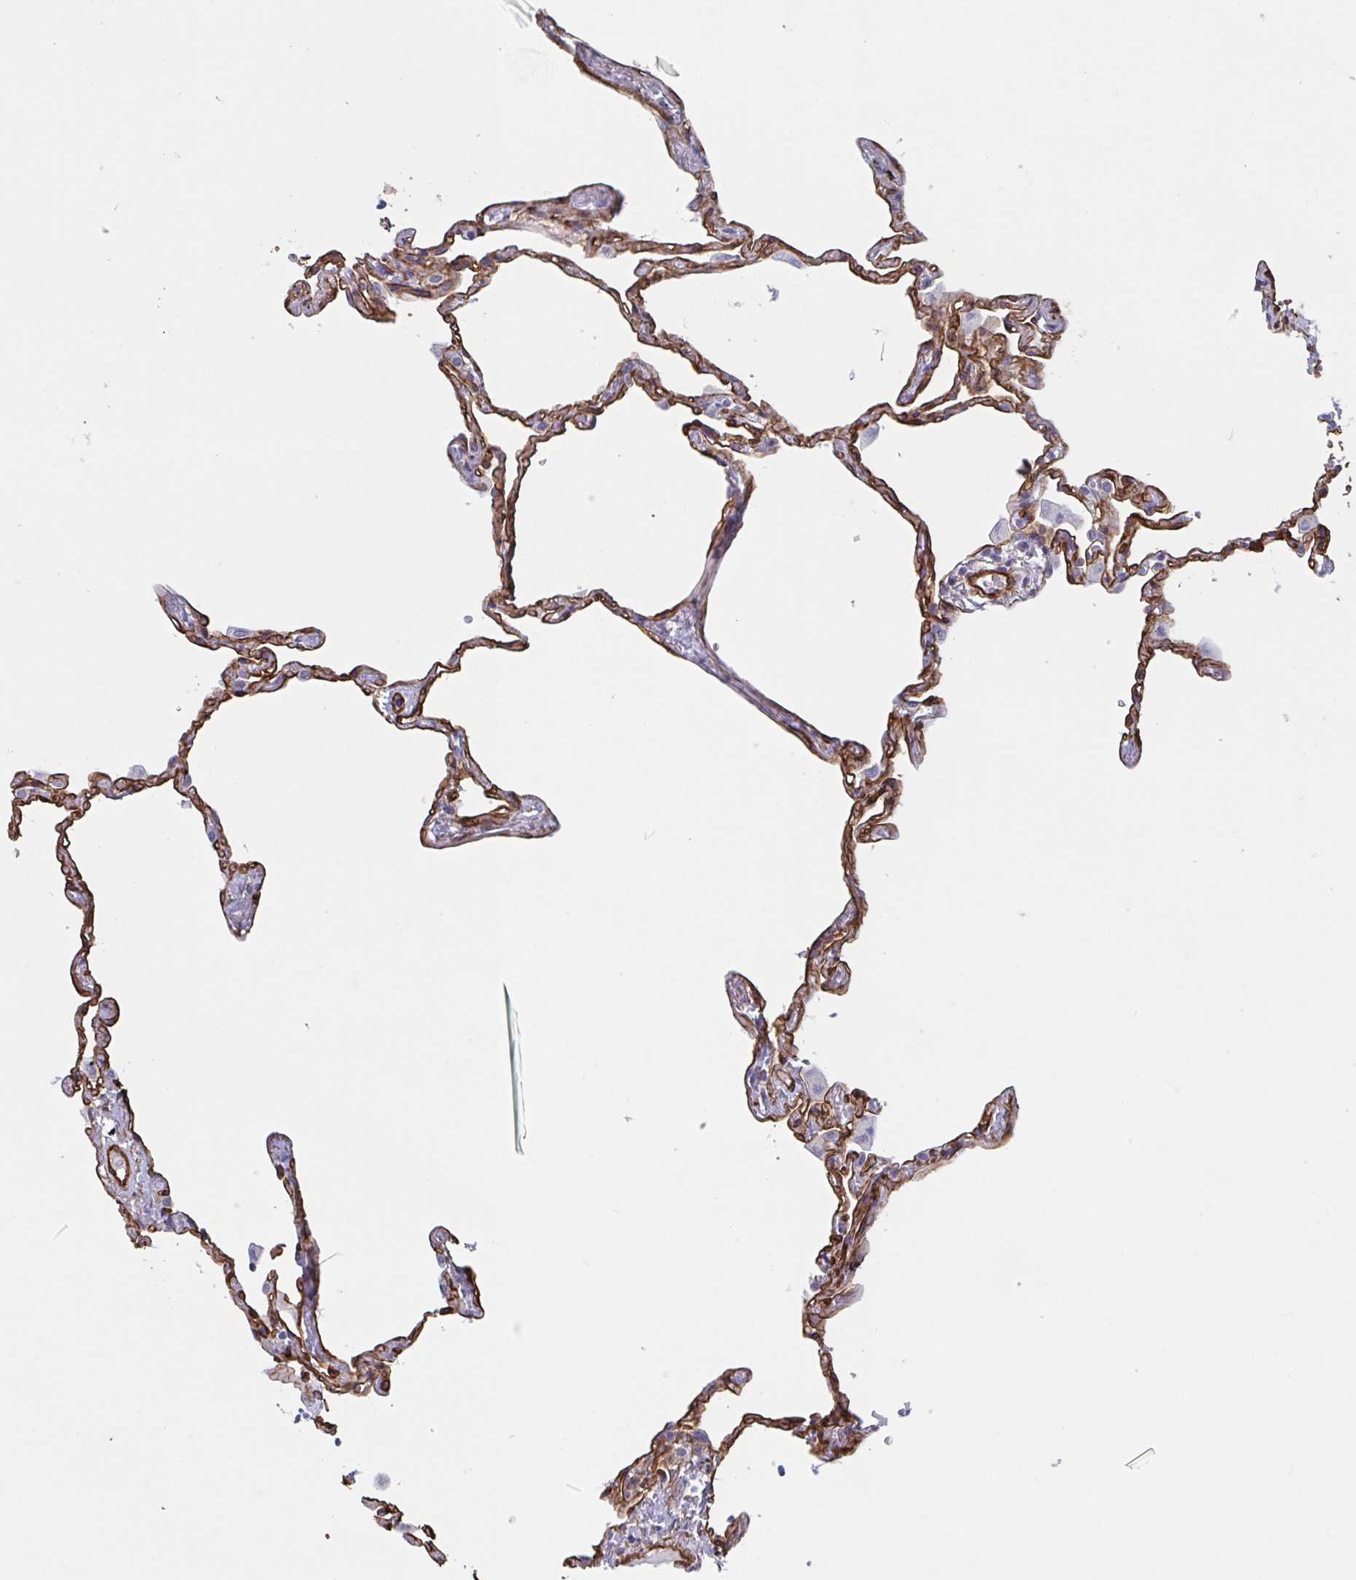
{"staining": {"intensity": "moderate", "quantity": ">75%", "location": "cytoplasmic/membranous"}, "tissue": "lung", "cell_type": "Alveolar cells", "image_type": "normal", "snomed": [{"axis": "morphology", "description": "Normal tissue, NOS"}, {"axis": "topography", "description": "Lung"}], "caption": "About >75% of alveolar cells in unremarkable lung reveal moderate cytoplasmic/membranous protein staining as visualized by brown immunohistochemical staining.", "gene": "CITED4", "patient": {"sex": "female", "age": 67}}